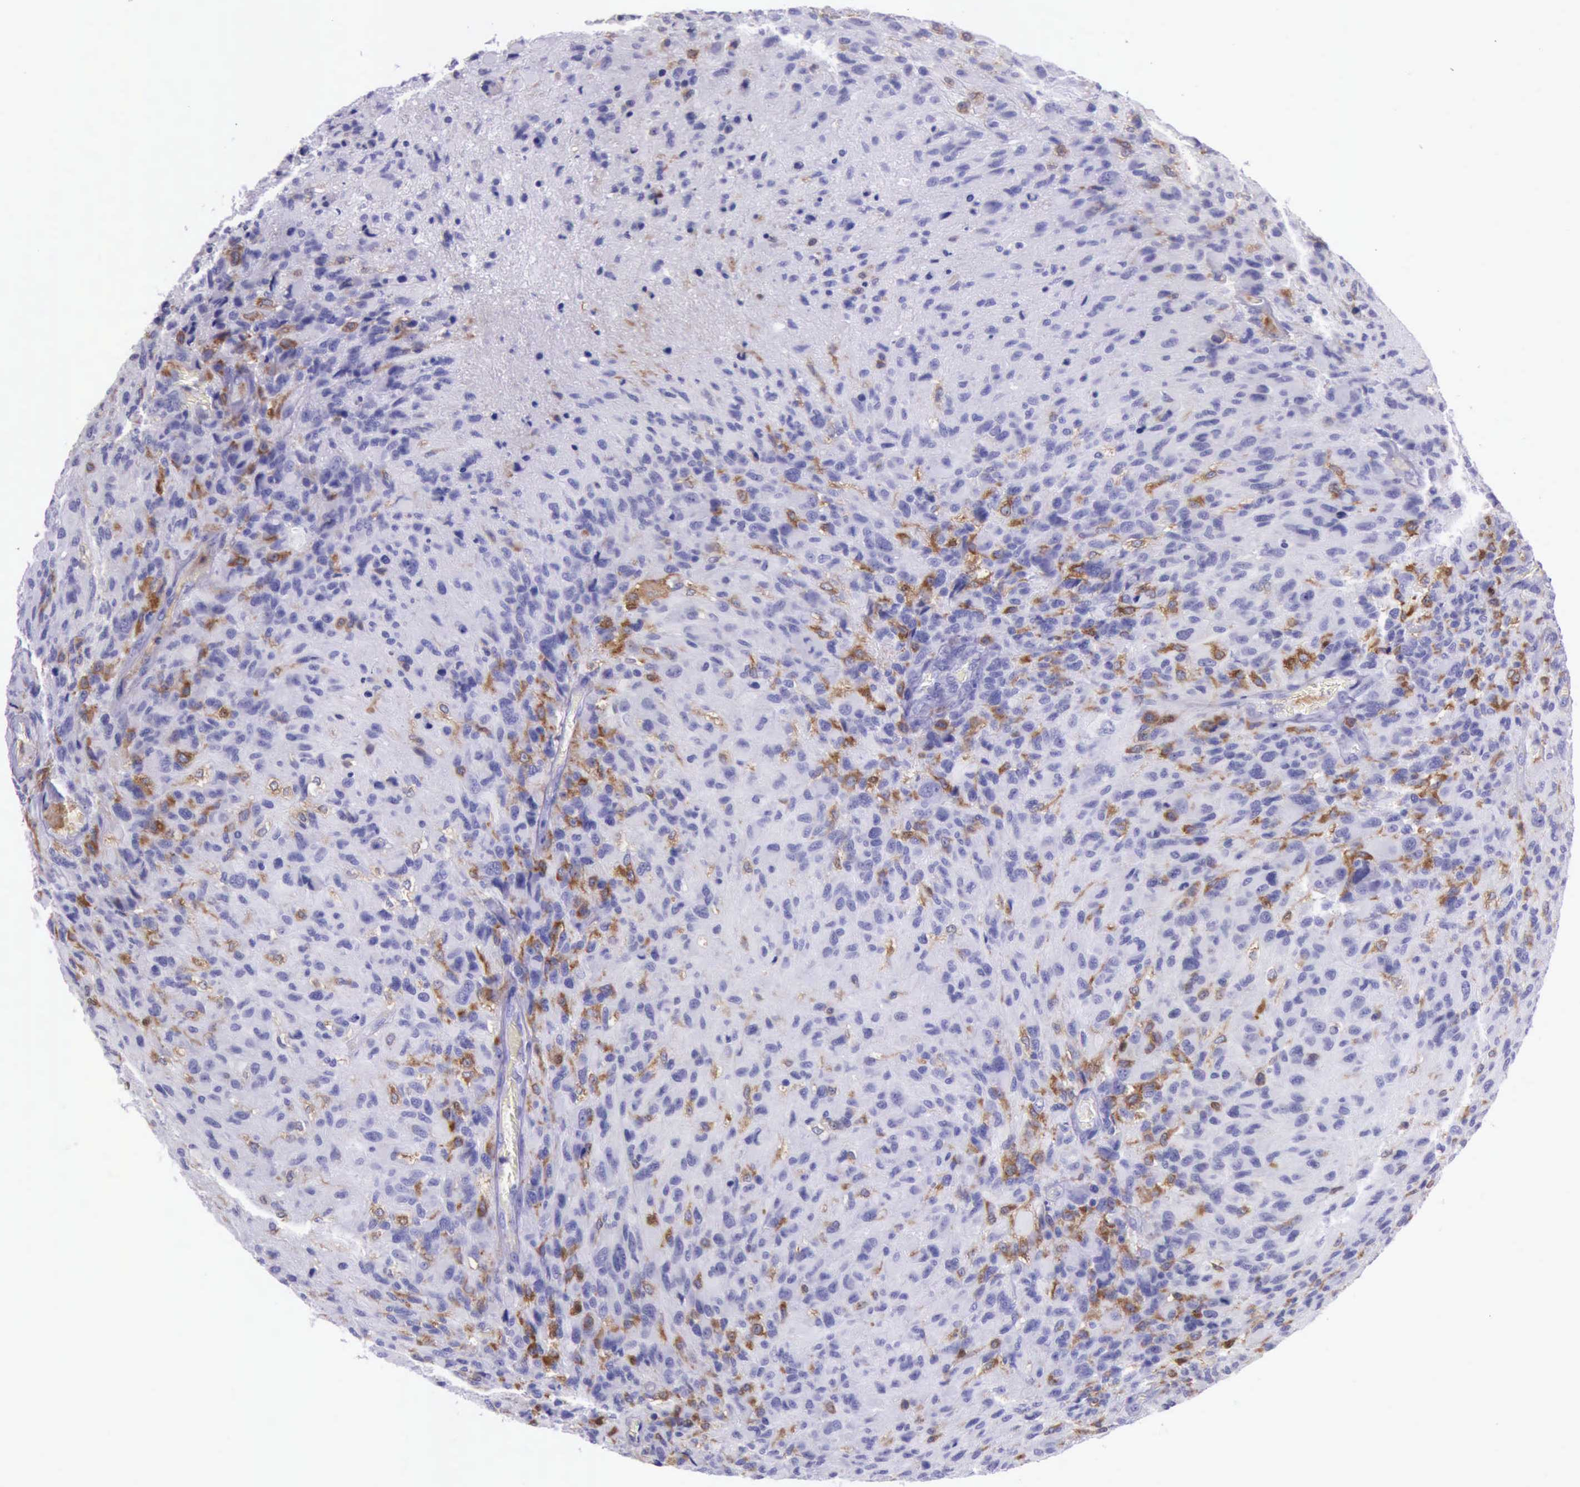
{"staining": {"intensity": "moderate", "quantity": "<25%", "location": "cytoplasmic/membranous"}, "tissue": "glioma", "cell_type": "Tumor cells", "image_type": "cancer", "snomed": [{"axis": "morphology", "description": "Glioma, malignant, High grade"}, {"axis": "topography", "description": "Brain"}], "caption": "Human malignant glioma (high-grade) stained with a brown dye shows moderate cytoplasmic/membranous positive staining in about <25% of tumor cells.", "gene": "BTK", "patient": {"sex": "male", "age": 69}}